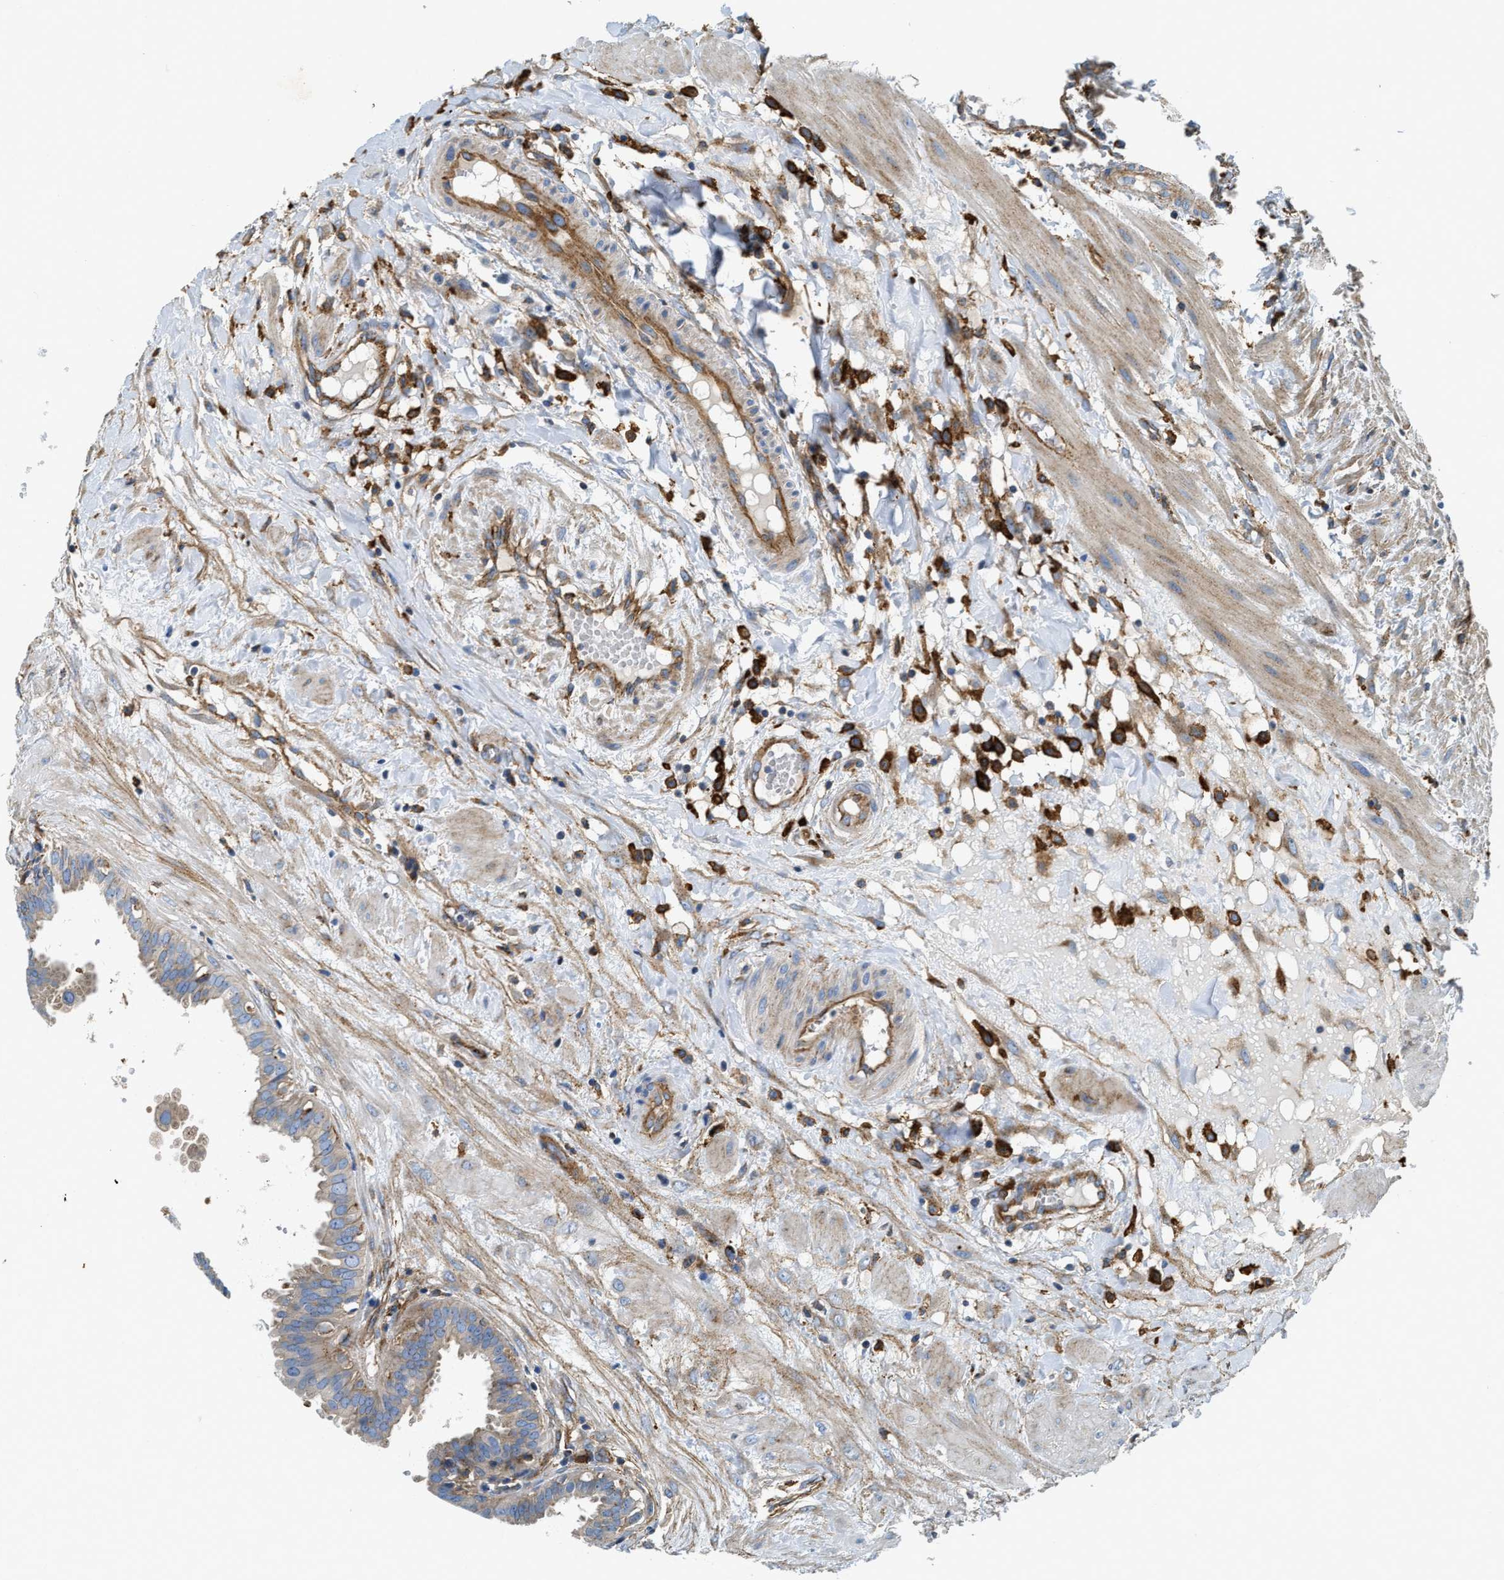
{"staining": {"intensity": "moderate", "quantity": "<25%", "location": "cytoplasmic/membranous"}, "tissue": "seminal vesicle", "cell_type": "Glandular cells", "image_type": "normal", "snomed": [{"axis": "morphology", "description": "Normal tissue, NOS"}, {"axis": "morphology", "description": "Adenocarcinoma, High grade"}, {"axis": "topography", "description": "Prostate"}, {"axis": "topography", "description": "Seminal veicle"}], "caption": "This is a photomicrograph of immunohistochemistry staining of normal seminal vesicle, which shows moderate positivity in the cytoplasmic/membranous of glandular cells.", "gene": "NSUN7", "patient": {"sex": "male", "age": 55}}